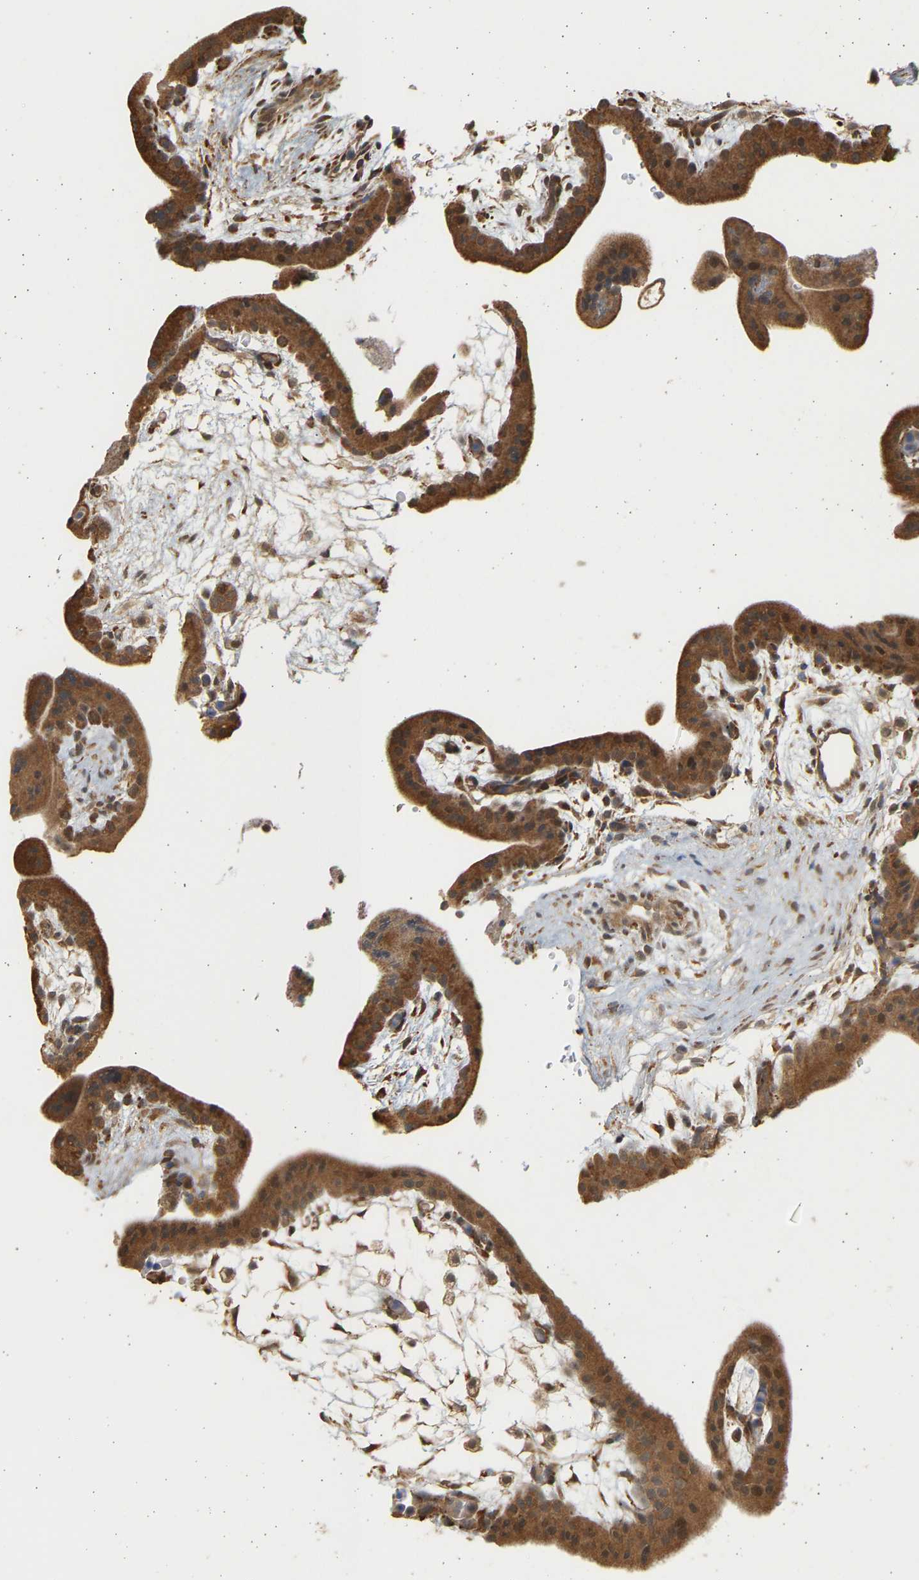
{"staining": {"intensity": "strong", "quantity": ">75%", "location": "cytoplasmic/membranous,nuclear"}, "tissue": "placenta", "cell_type": "Trophoblastic cells", "image_type": "normal", "snomed": [{"axis": "morphology", "description": "Normal tissue, NOS"}, {"axis": "topography", "description": "Placenta"}], "caption": "IHC of benign placenta demonstrates high levels of strong cytoplasmic/membranous,nuclear staining in approximately >75% of trophoblastic cells. (IHC, brightfield microscopy, high magnification).", "gene": "B4GALT6", "patient": {"sex": "female", "age": 35}}